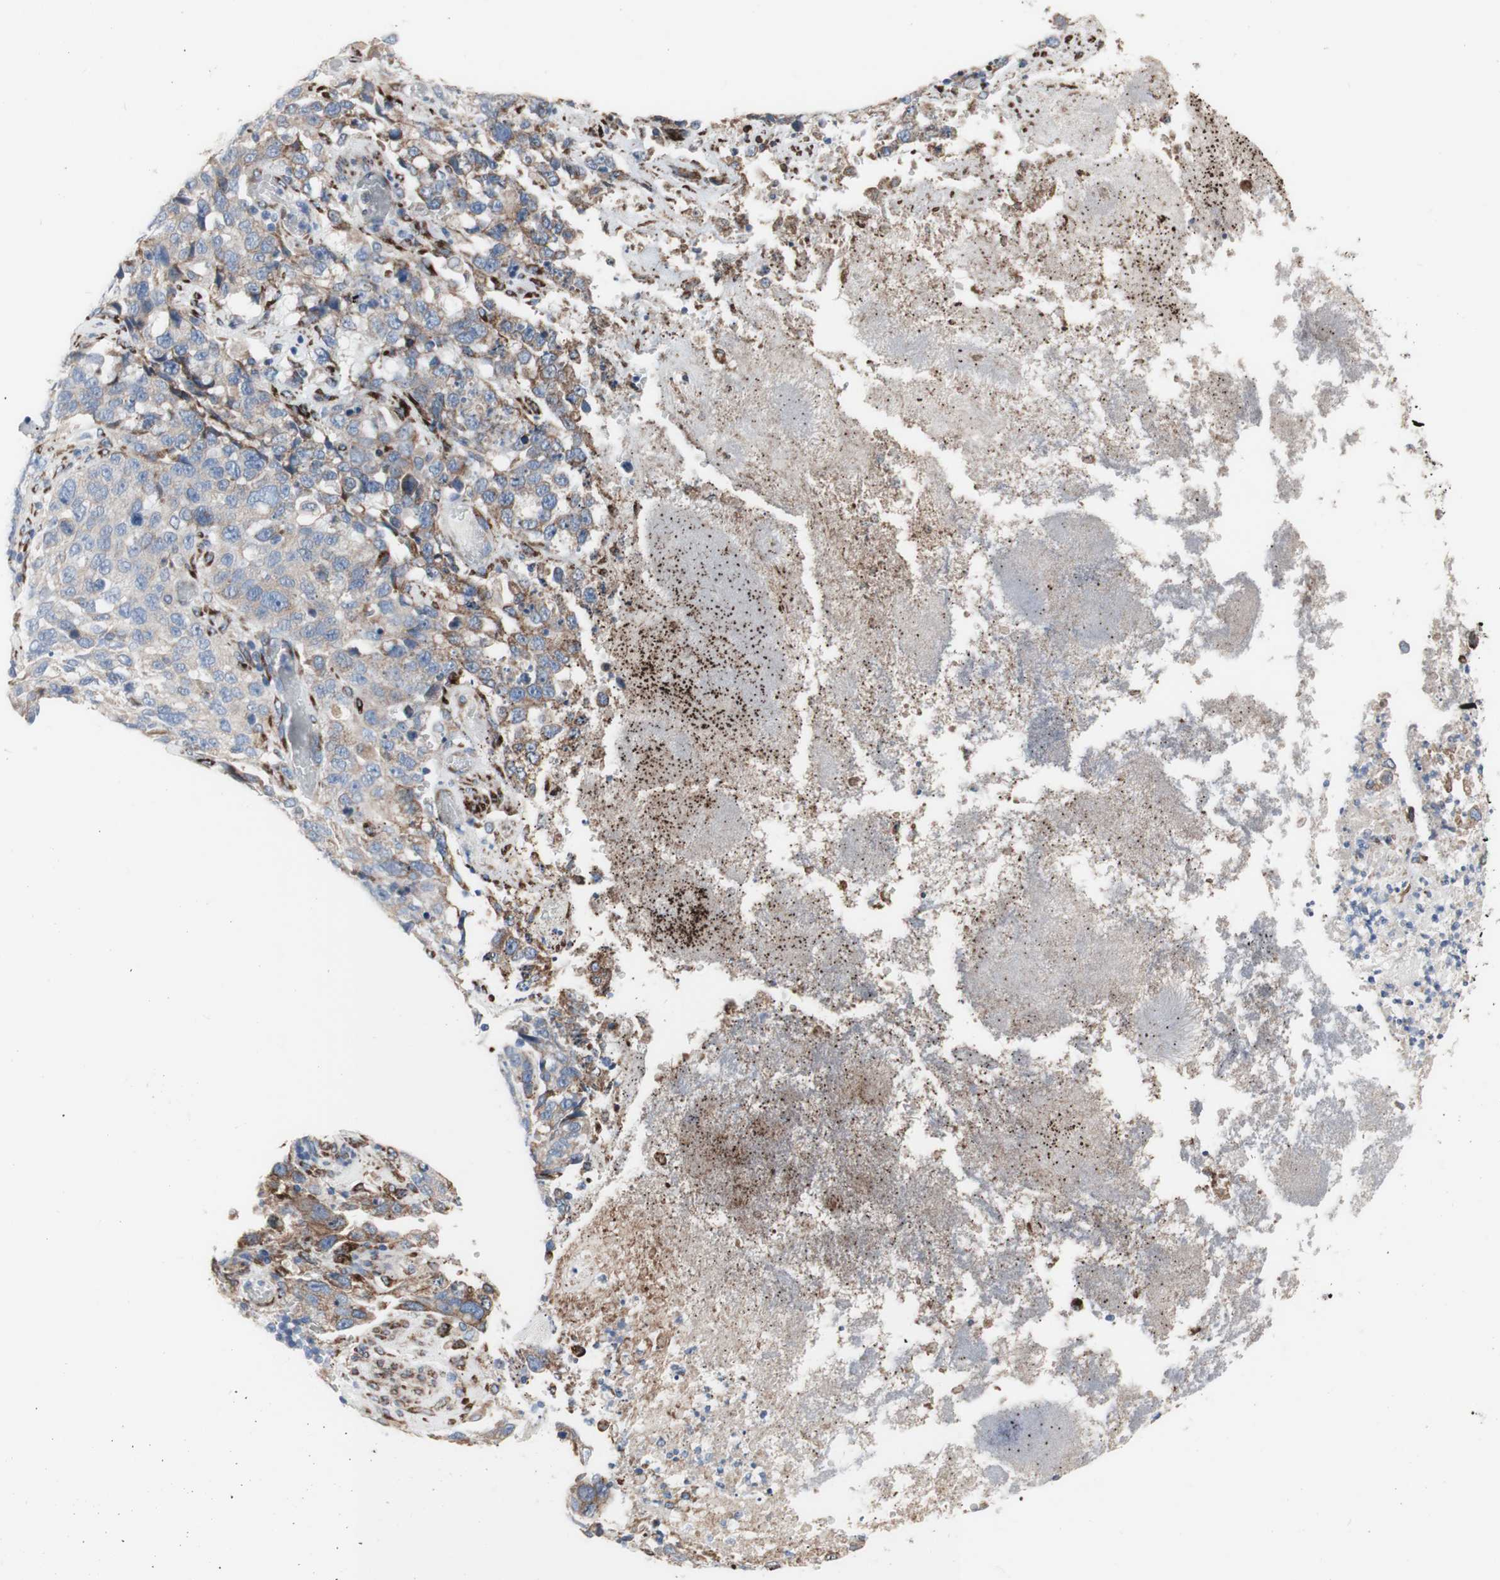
{"staining": {"intensity": "weak", "quantity": "<25%", "location": "cytoplasmic/membranous"}, "tissue": "stomach cancer", "cell_type": "Tumor cells", "image_type": "cancer", "snomed": [{"axis": "morphology", "description": "Normal tissue, NOS"}, {"axis": "morphology", "description": "Adenocarcinoma, NOS"}, {"axis": "topography", "description": "Stomach"}], "caption": "This is an IHC photomicrograph of human adenocarcinoma (stomach). There is no positivity in tumor cells.", "gene": "AGPAT5", "patient": {"sex": "male", "age": 48}}